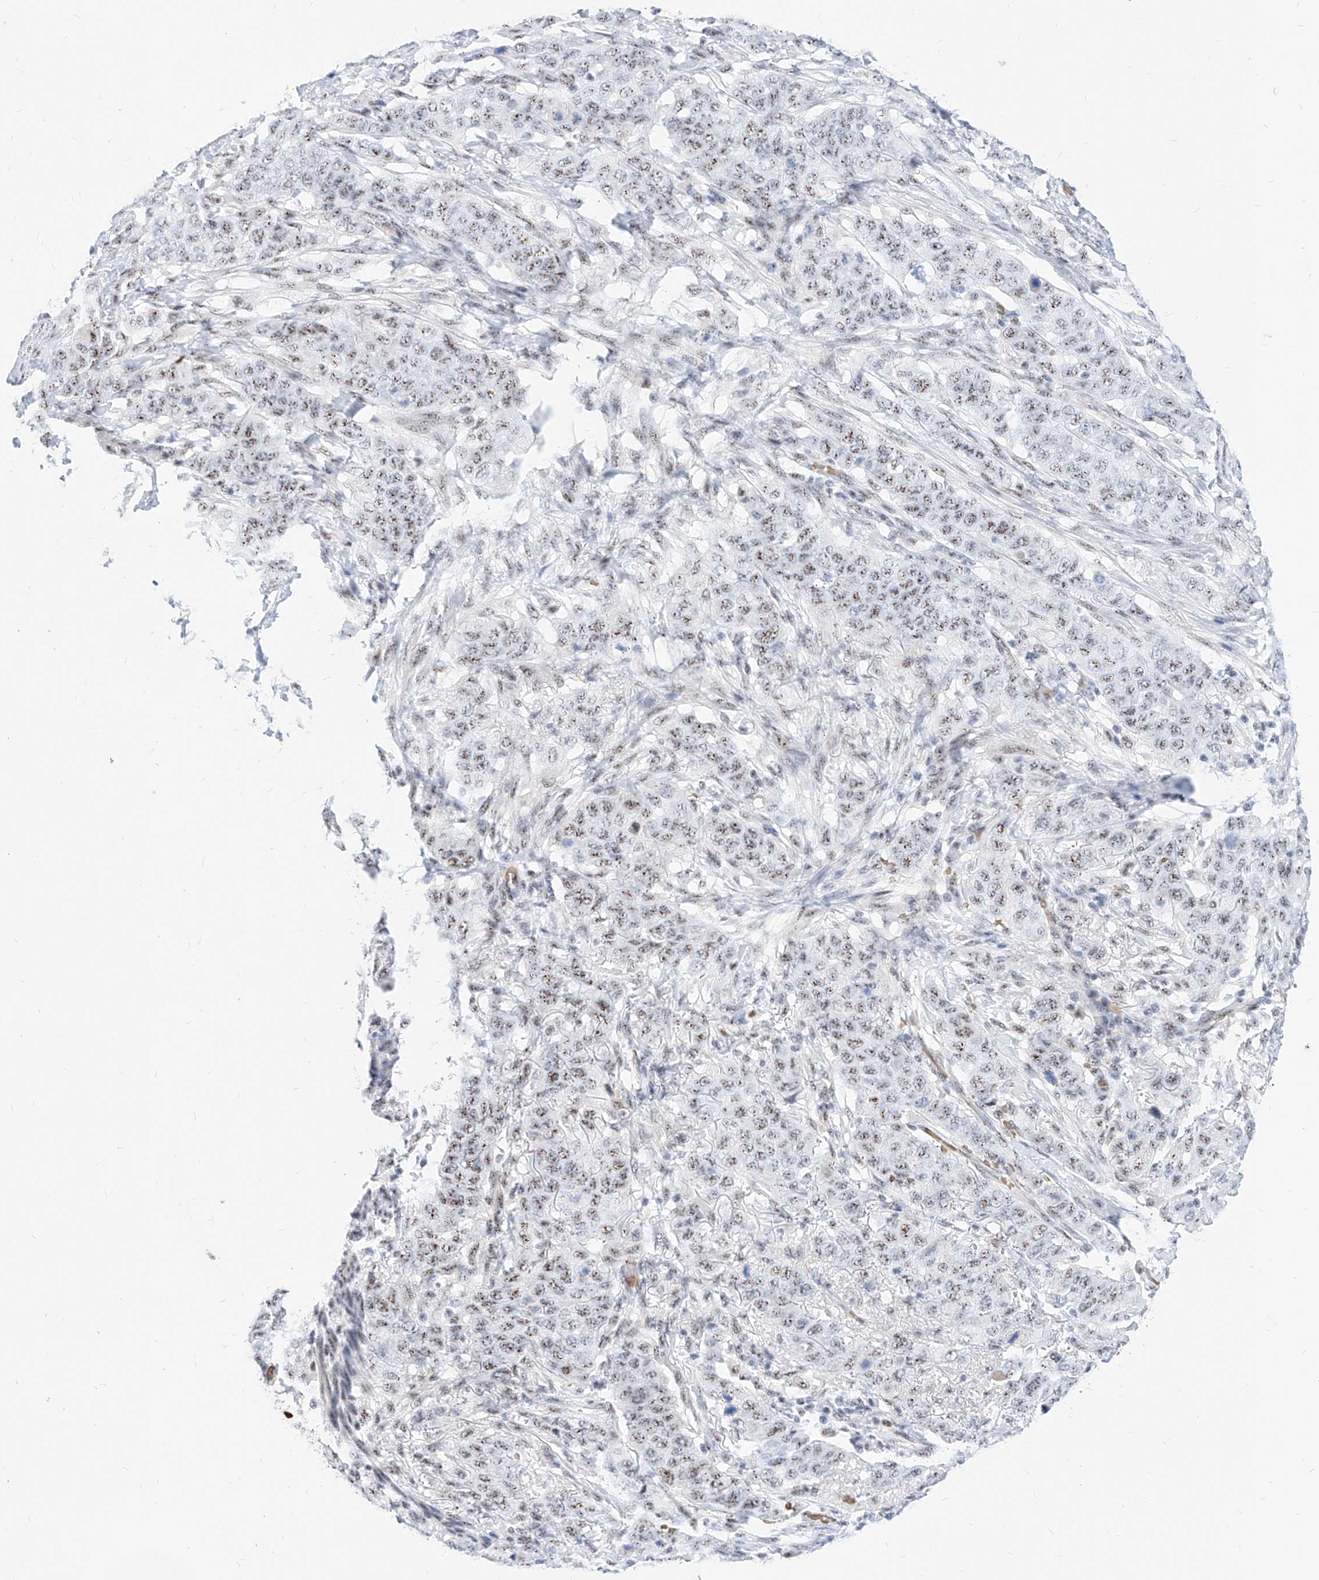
{"staining": {"intensity": "moderate", "quantity": ">75%", "location": "nuclear"}, "tissue": "stomach cancer", "cell_type": "Tumor cells", "image_type": "cancer", "snomed": [{"axis": "morphology", "description": "Adenocarcinoma, NOS"}, {"axis": "topography", "description": "Stomach"}], "caption": "Brown immunohistochemical staining in human stomach cancer (adenocarcinoma) displays moderate nuclear staining in approximately >75% of tumor cells.", "gene": "ZFP42", "patient": {"sex": "male", "age": 48}}